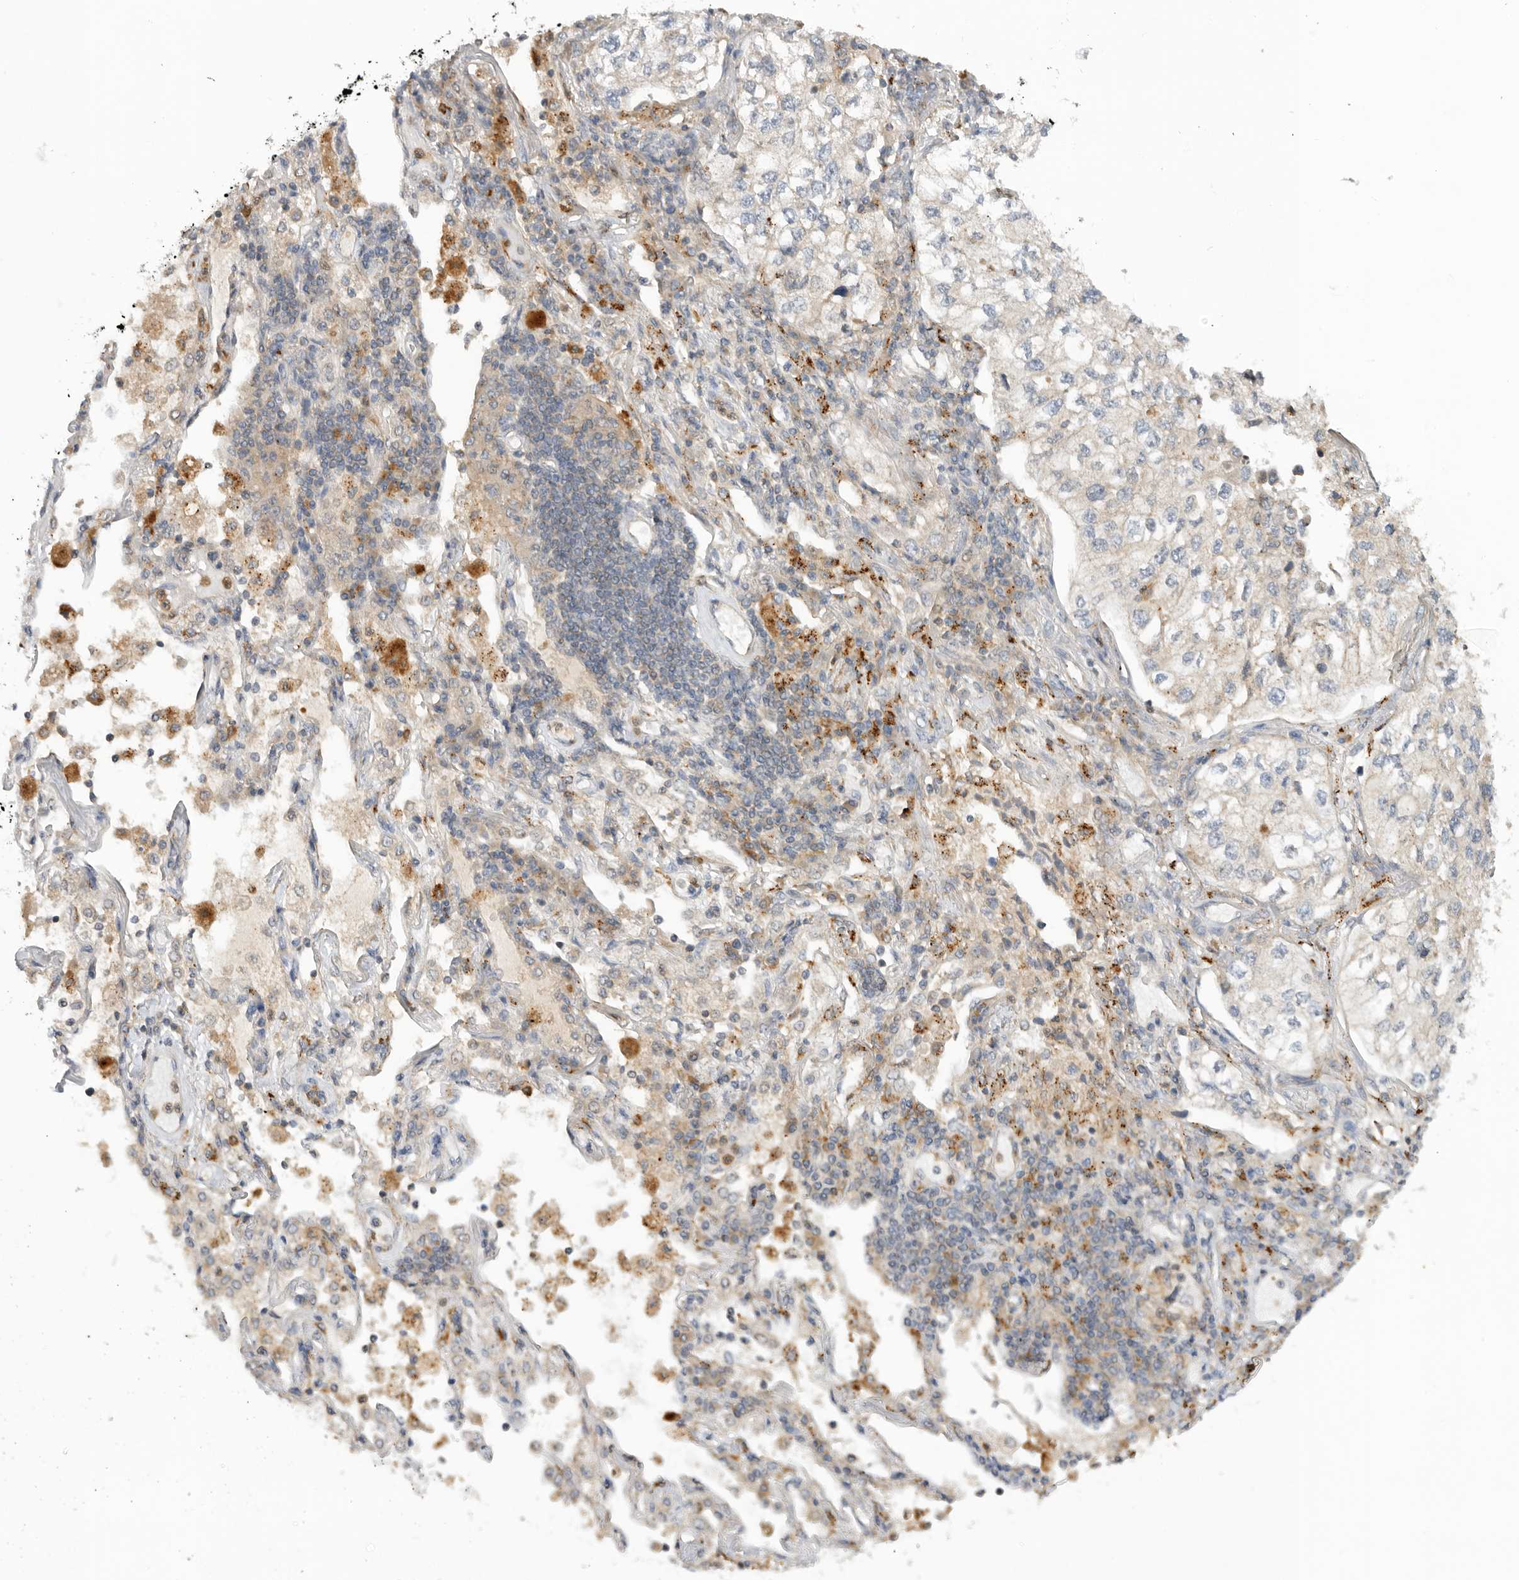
{"staining": {"intensity": "weak", "quantity": "<25%", "location": "cytoplasmic/membranous"}, "tissue": "lung cancer", "cell_type": "Tumor cells", "image_type": "cancer", "snomed": [{"axis": "morphology", "description": "Adenocarcinoma, NOS"}, {"axis": "topography", "description": "Lung"}], "caption": "The immunohistochemistry micrograph has no significant staining in tumor cells of adenocarcinoma (lung) tissue.", "gene": "GNE", "patient": {"sex": "male", "age": 63}}